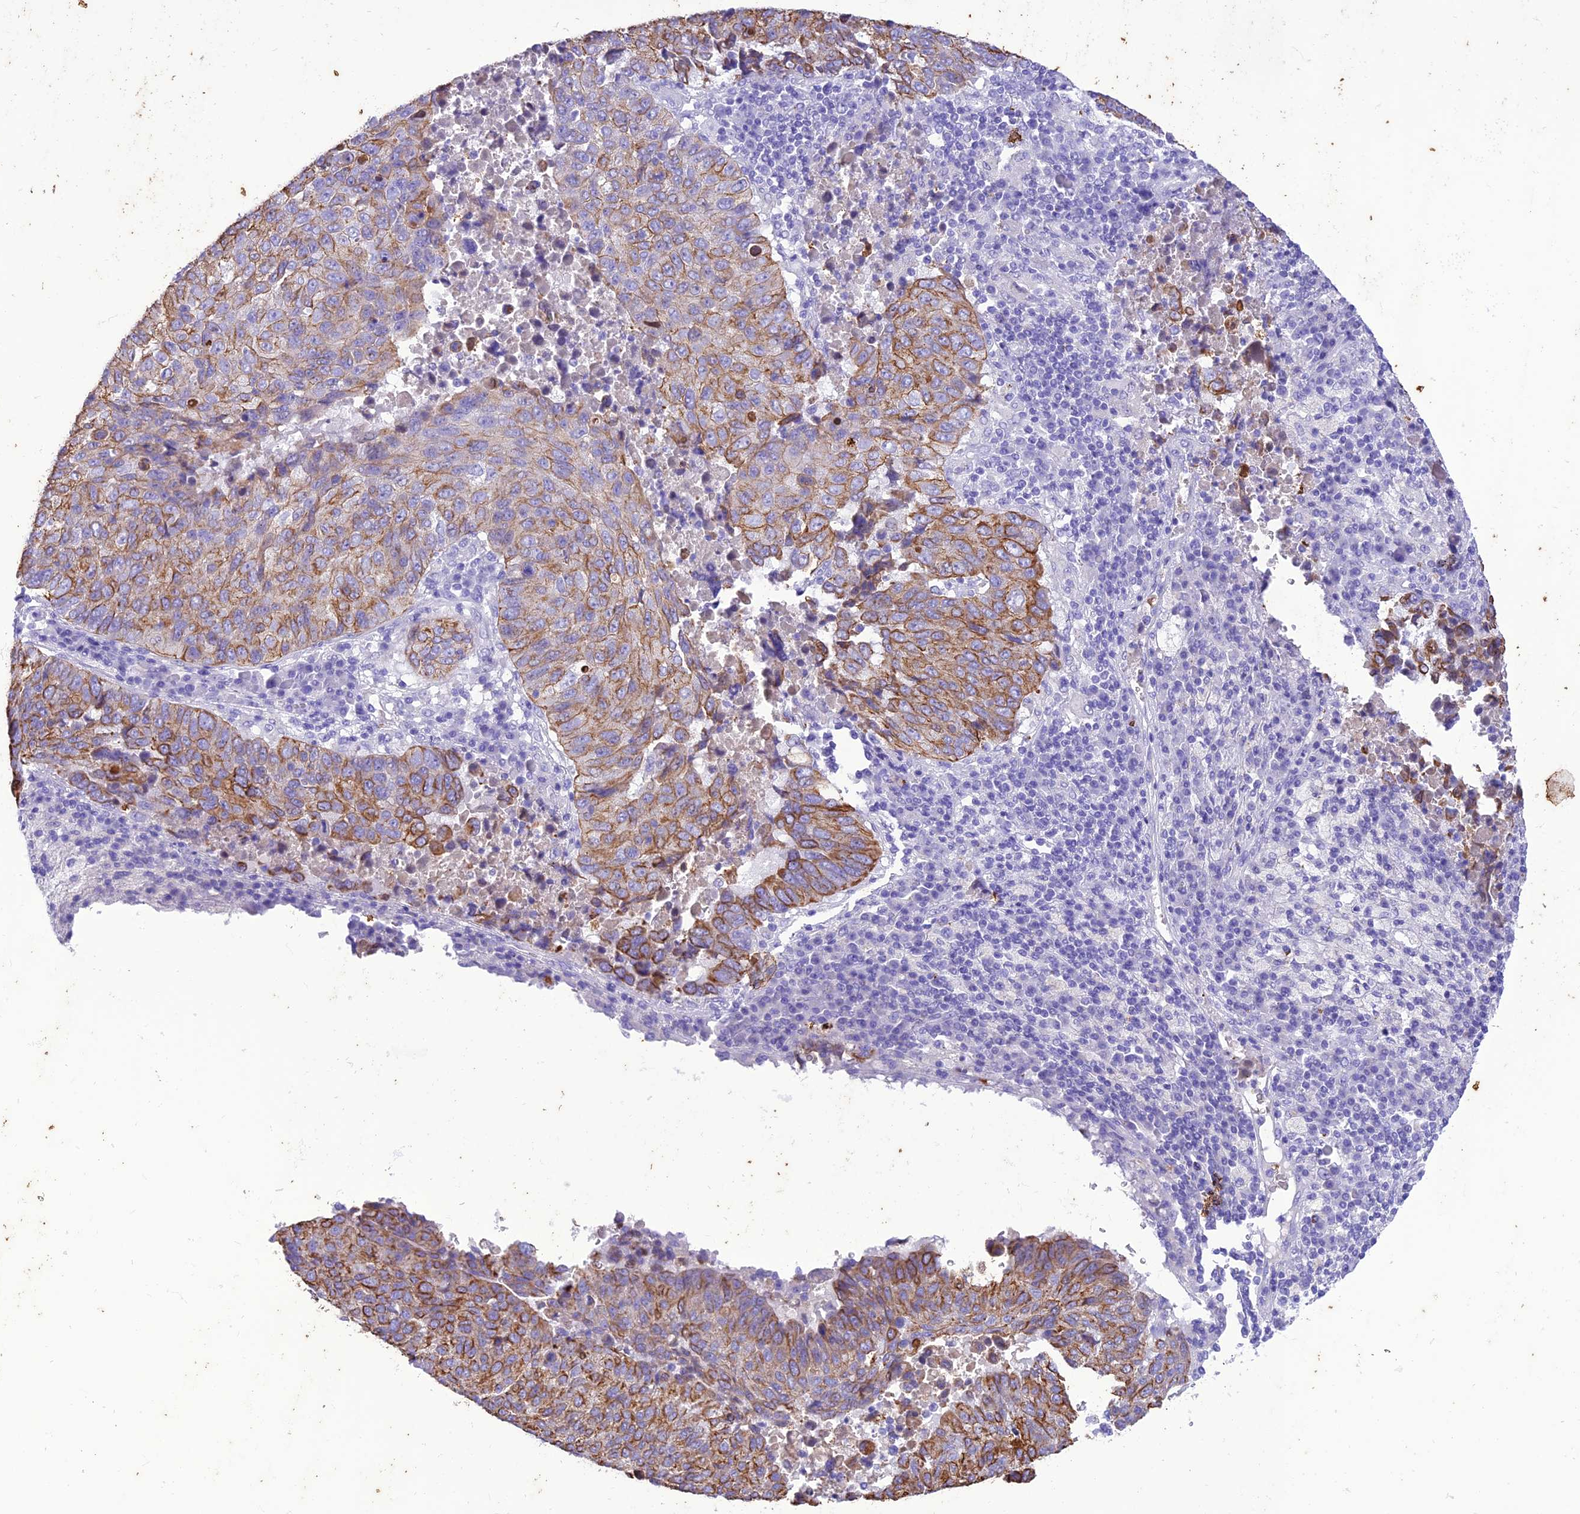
{"staining": {"intensity": "moderate", "quantity": "25%-75%", "location": "cytoplasmic/membranous"}, "tissue": "lung cancer", "cell_type": "Tumor cells", "image_type": "cancer", "snomed": [{"axis": "morphology", "description": "Squamous cell carcinoma, NOS"}, {"axis": "topography", "description": "Lung"}], "caption": "Lung squamous cell carcinoma stained with immunohistochemistry shows moderate cytoplasmic/membranous staining in approximately 25%-75% of tumor cells.", "gene": "VPS52", "patient": {"sex": "male", "age": 73}}